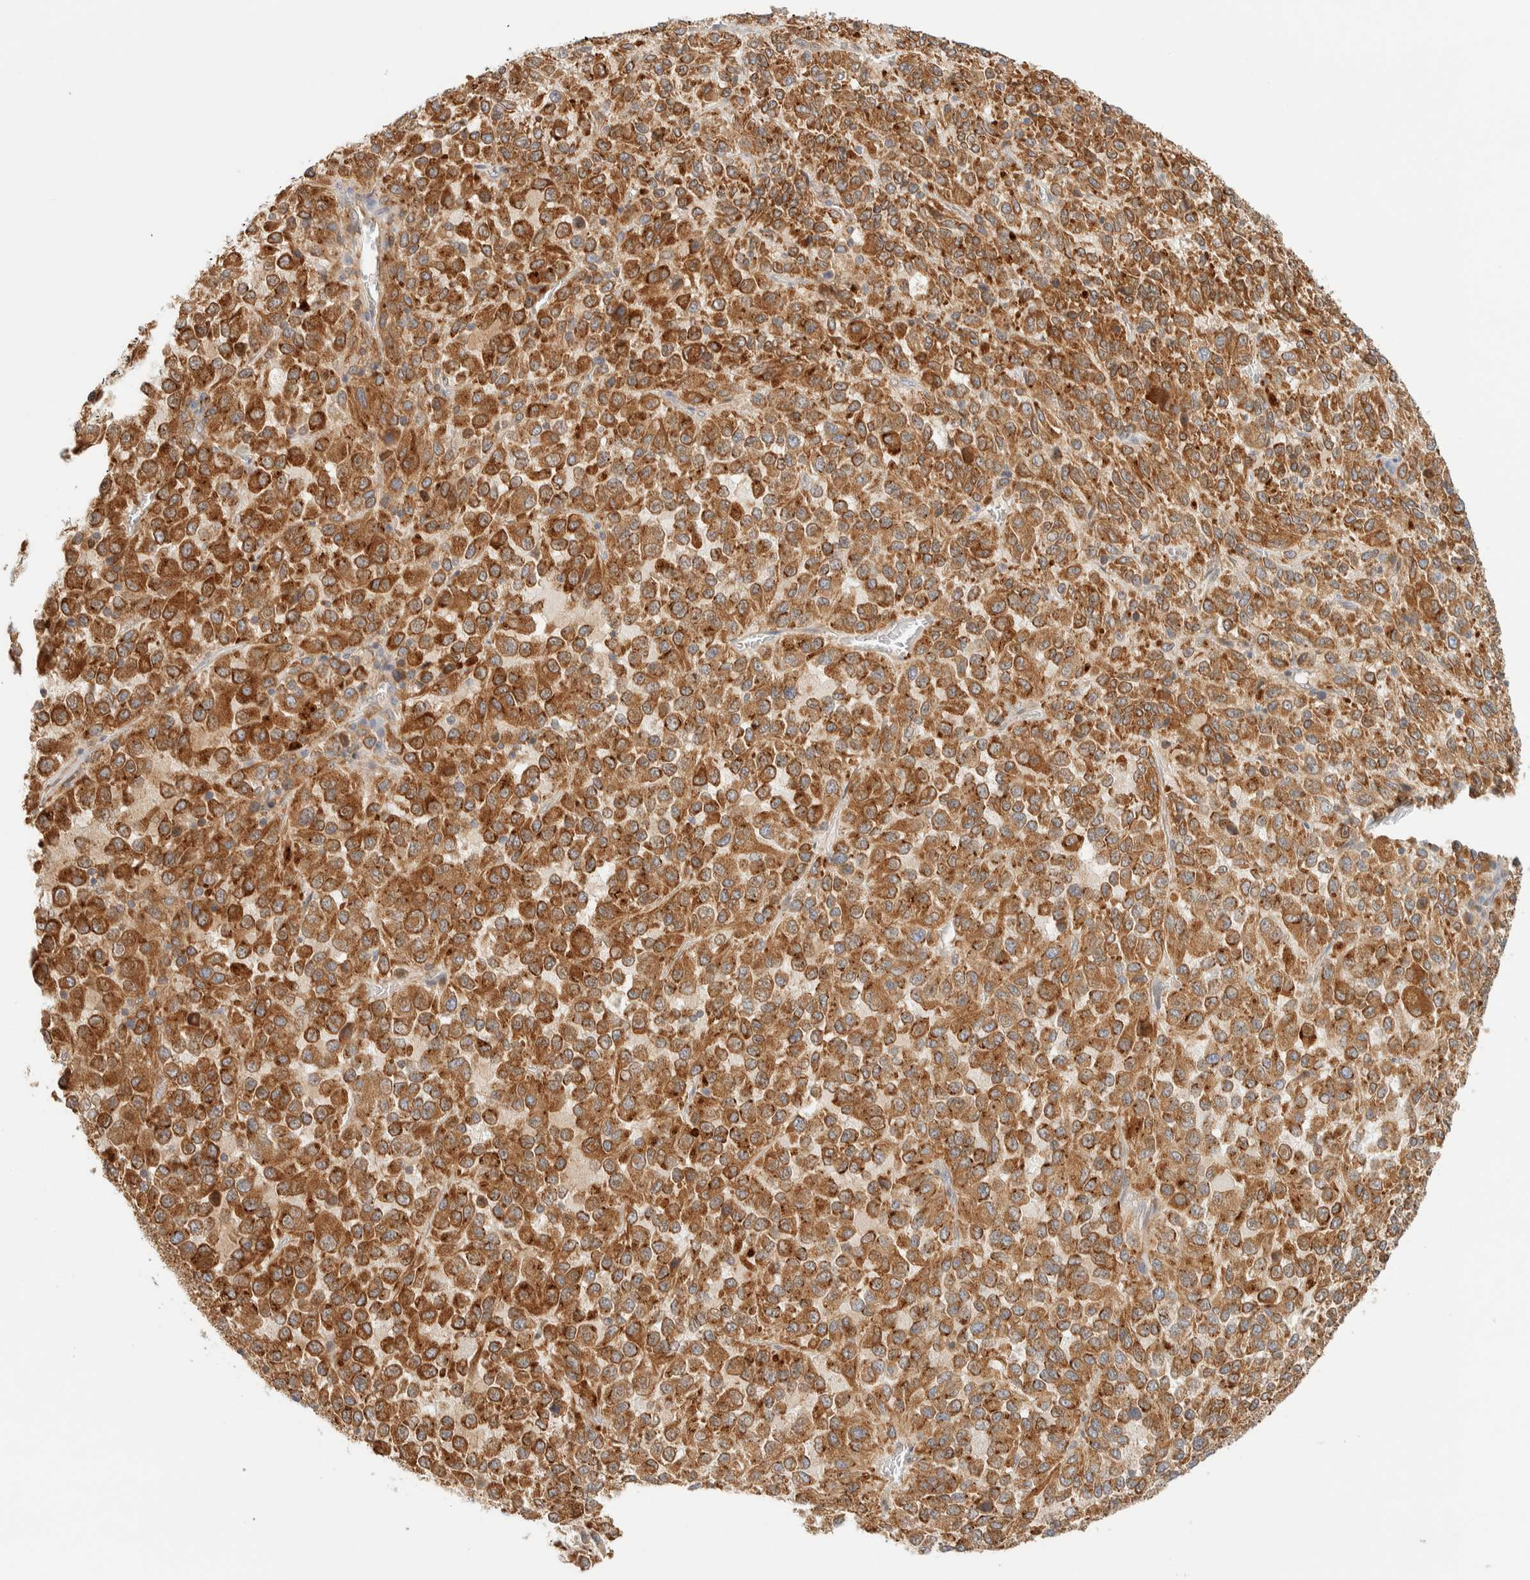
{"staining": {"intensity": "moderate", "quantity": ">75%", "location": "cytoplasmic/membranous"}, "tissue": "melanoma", "cell_type": "Tumor cells", "image_type": "cancer", "snomed": [{"axis": "morphology", "description": "Malignant melanoma, Metastatic site"}, {"axis": "topography", "description": "Lung"}], "caption": "Protein positivity by IHC exhibits moderate cytoplasmic/membranous staining in approximately >75% of tumor cells in melanoma. The protein is stained brown, and the nuclei are stained in blue (DAB IHC with brightfield microscopy, high magnification).", "gene": "NT5C", "patient": {"sex": "male", "age": 64}}